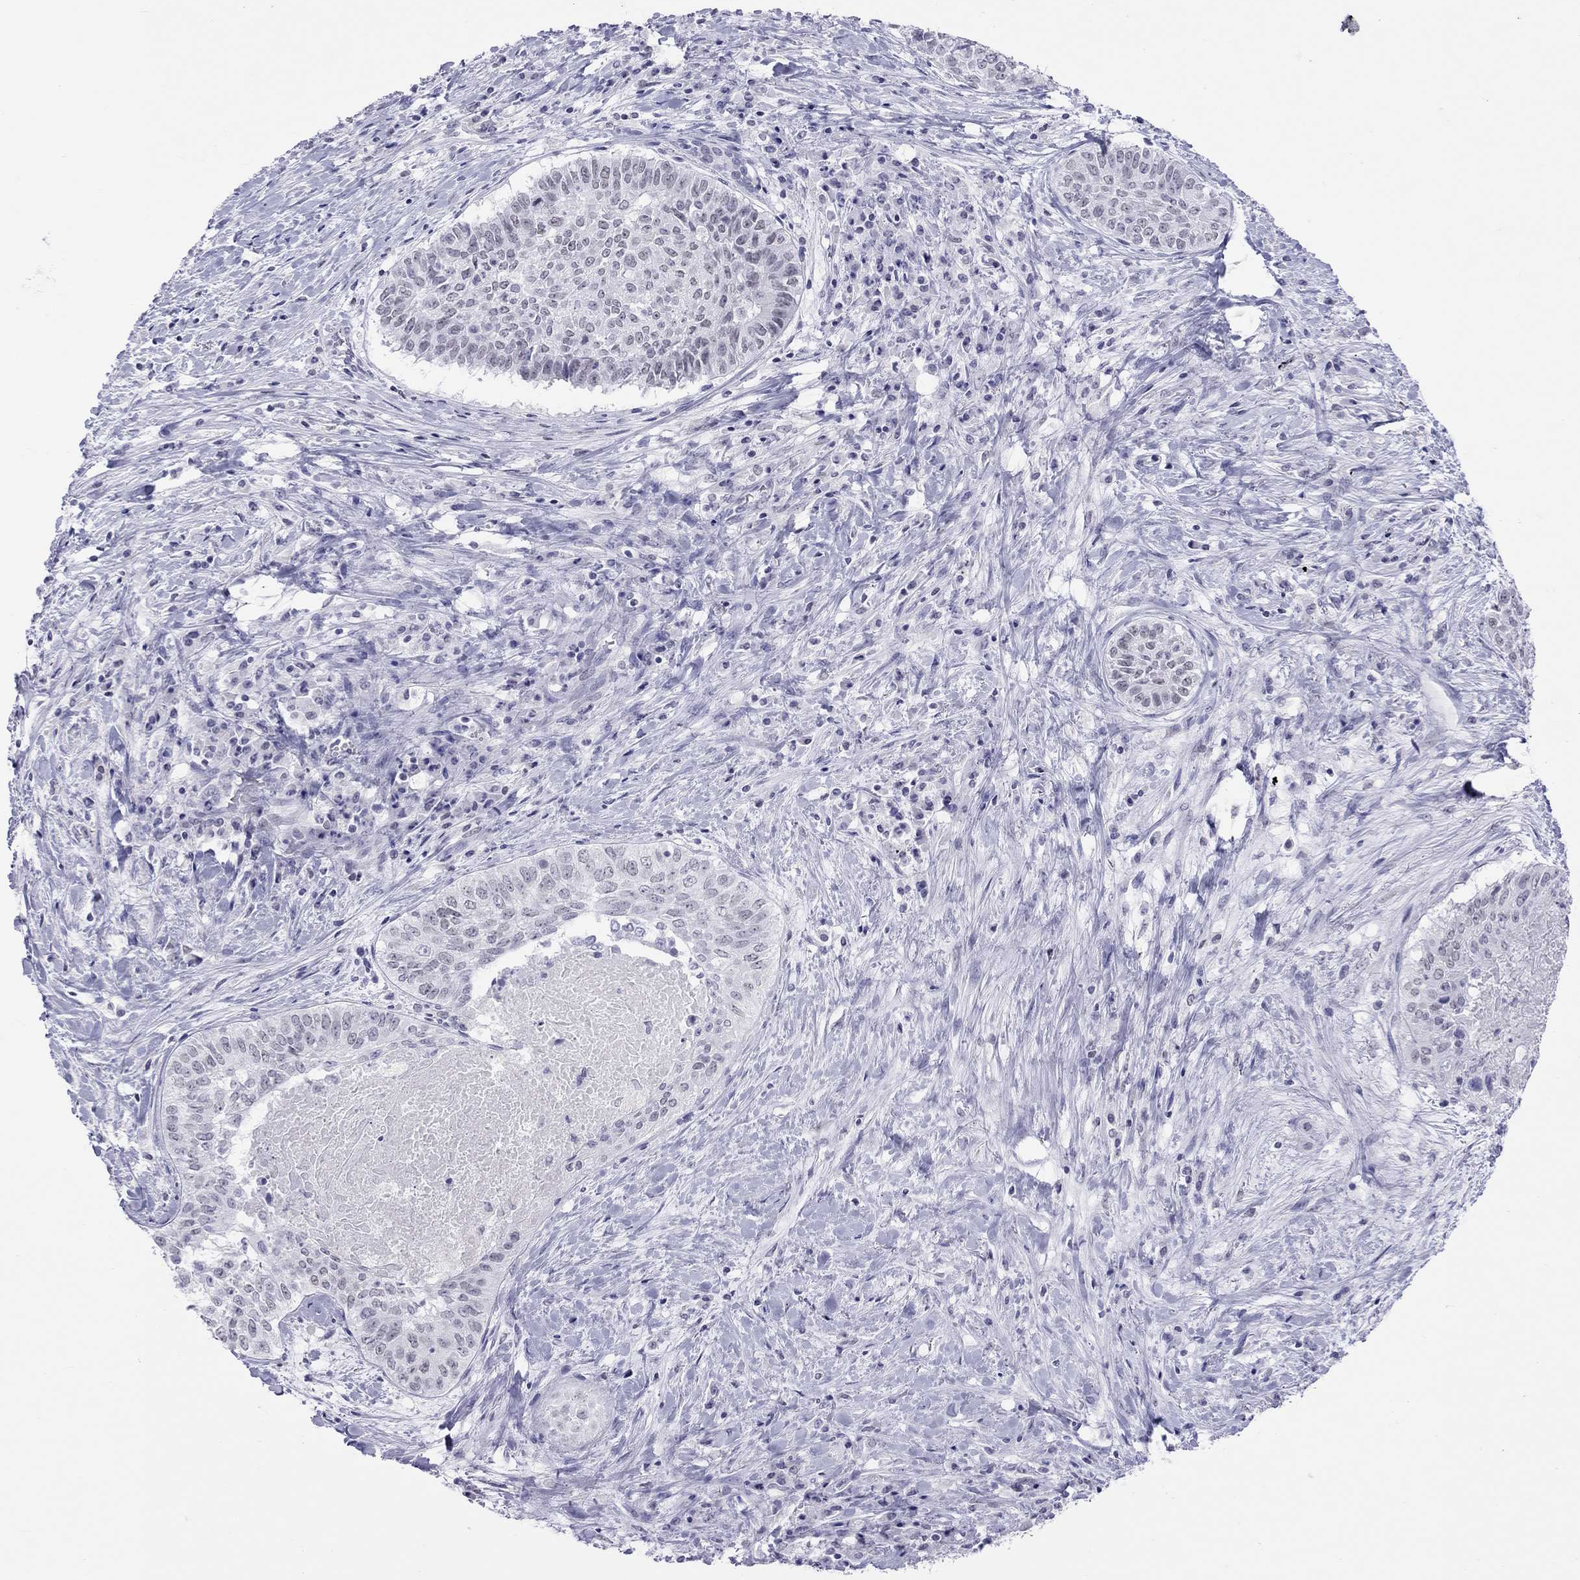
{"staining": {"intensity": "weak", "quantity": "<25%", "location": "nuclear"}, "tissue": "lung cancer", "cell_type": "Tumor cells", "image_type": "cancer", "snomed": [{"axis": "morphology", "description": "Squamous cell carcinoma, NOS"}, {"axis": "topography", "description": "Lung"}], "caption": "Tumor cells show no significant positivity in lung cancer (squamous cell carcinoma).", "gene": "JHY", "patient": {"sex": "male", "age": 64}}